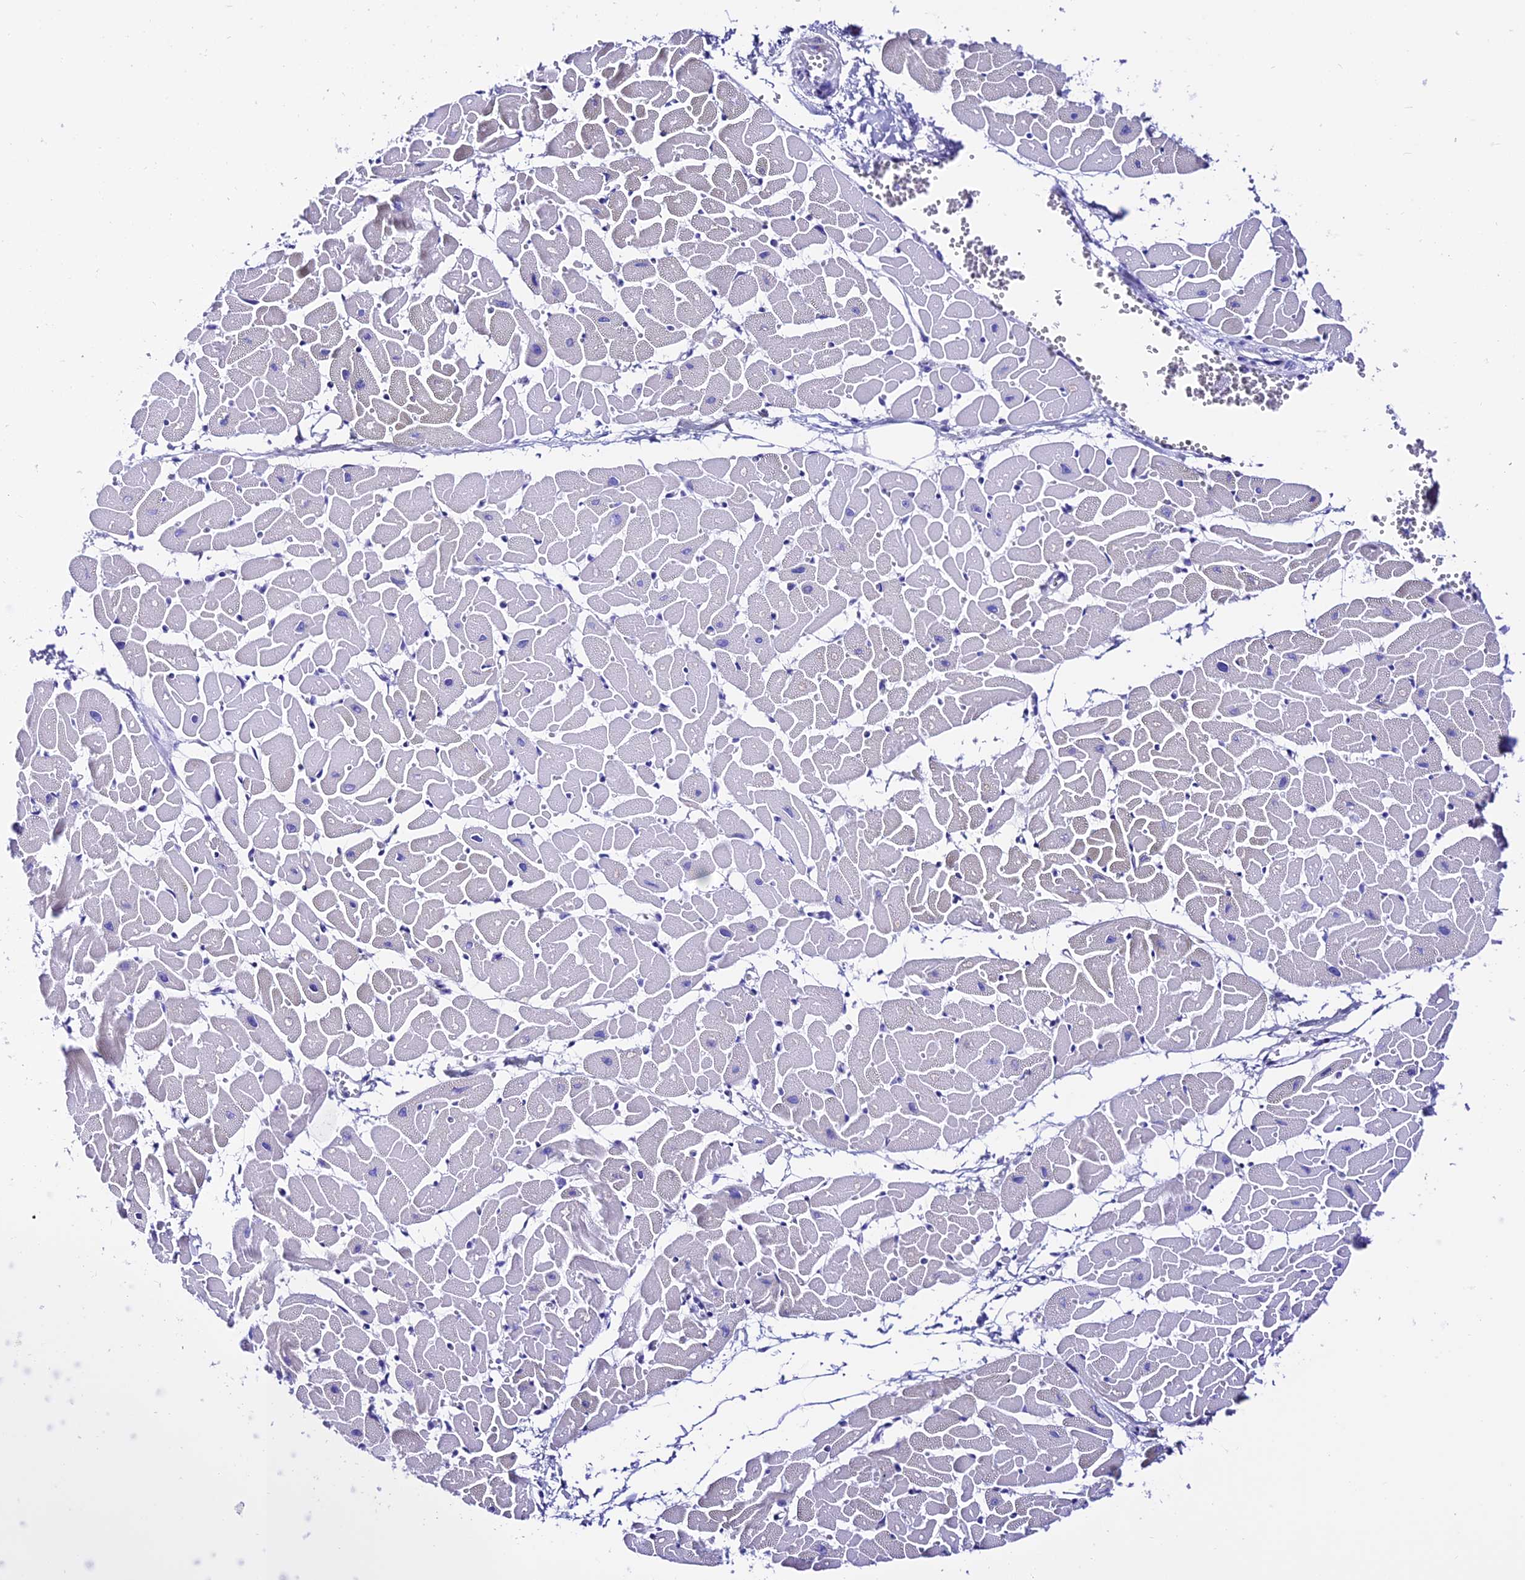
{"staining": {"intensity": "negative", "quantity": "none", "location": "none"}, "tissue": "heart muscle", "cell_type": "Cardiomyocytes", "image_type": "normal", "snomed": [{"axis": "morphology", "description": "Normal tissue, NOS"}, {"axis": "topography", "description": "Heart"}], "caption": "High magnification brightfield microscopy of normal heart muscle stained with DAB (3,3'-diaminobenzidine) (brown) and counterstained with hematoxylin (blue): cardiomyocytes show no significant staining. (DAB (3,3'-diaminobenzidine) immunohistochemistry visualized using brightfield microscopy, high magnification).", "gene": "TRMT44", "patient": {"sex": "female", "age": 19}}